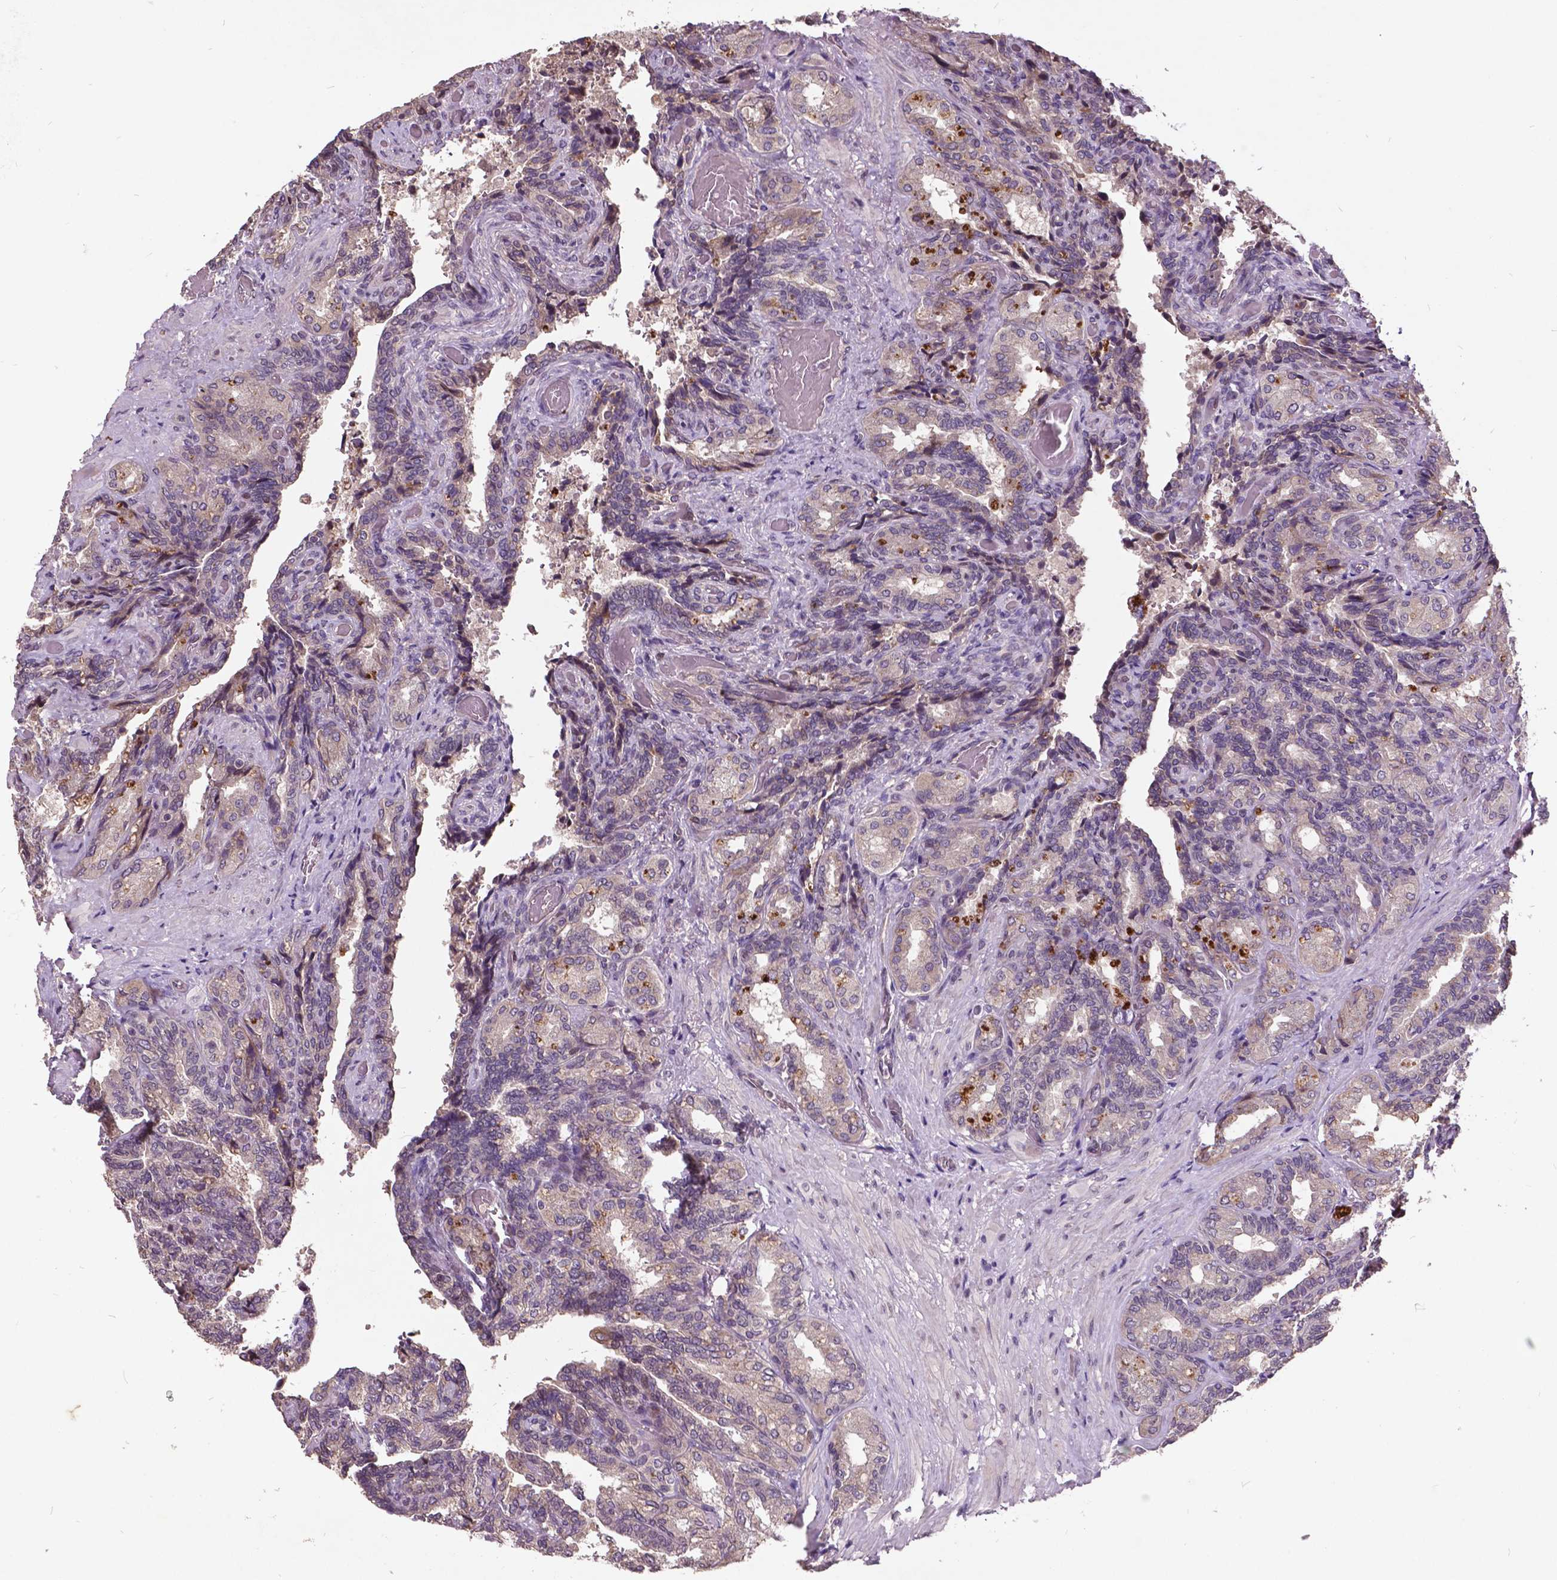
{"staining": {"intensity": "weak", "quantity": "25%-75%", "location": "cytoplasmic/membranous"}, "tissue": "seminal vesicle", "cell_type": "Glandular cells", "image_type": "normal", "snomed": [{"axis": "morphology", "description": "Normal tissue, NOS"}, {"axis": "topography", "description": "Seminal veicle"}], "caption": "A high-resolution image shows immunohistochemistry (IHC) staining of normal seminal vesicle, which reveals weak cytoplasmic/membranous expression in approximately 25%-75% of glandular cells. The staining was performed using DAB, with brown indicating positive protein expression. Nuclei are stained blue with hematoxylin.", "gene": "AP1S3", "patient": {"sex": "male", "age": 68}}